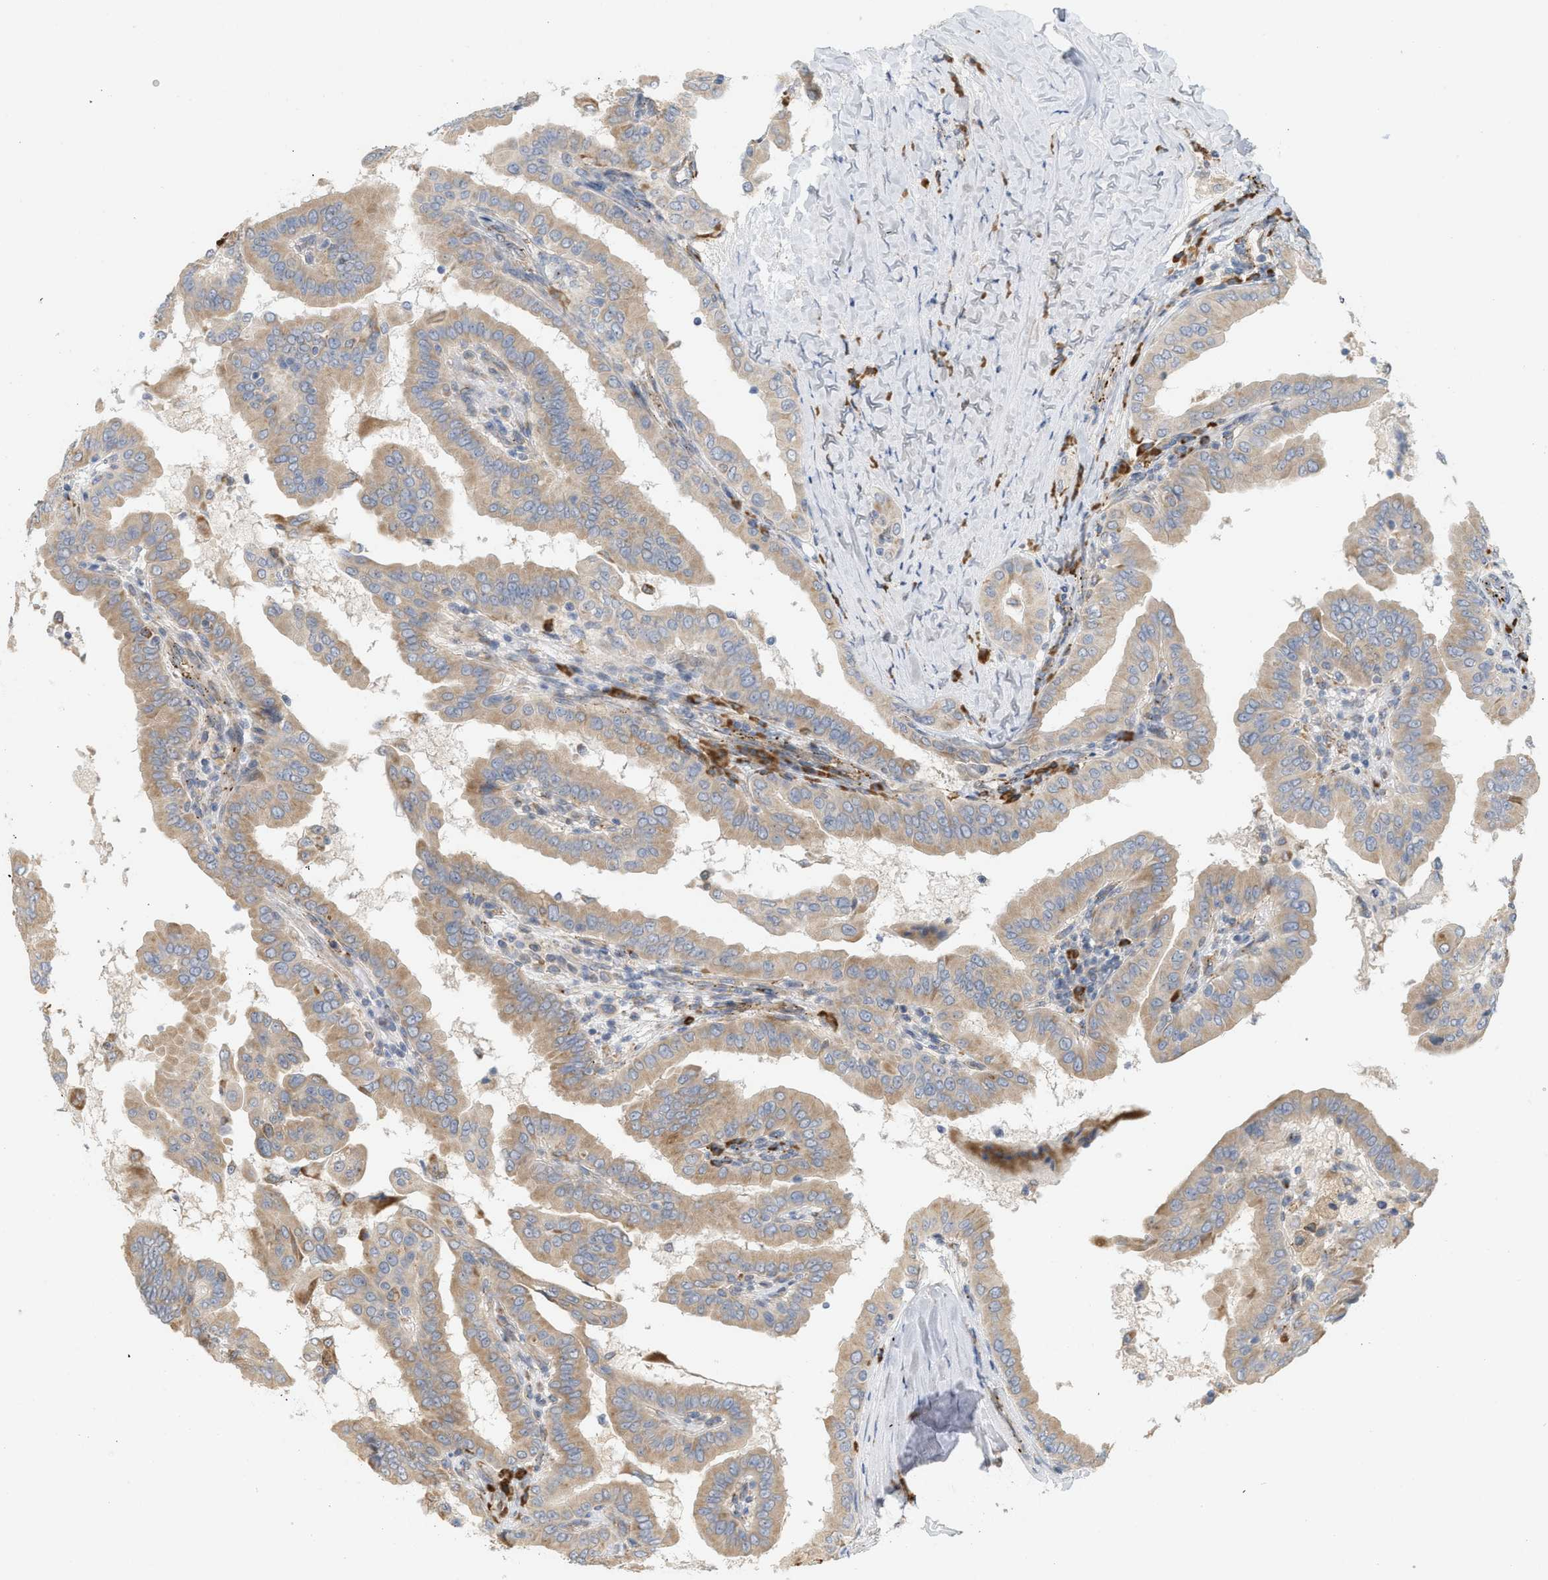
{"staining": {"intensity": "moderate", "quantity": ">75%", "location": "cytoplasmic/membranous"}, "tissue": "thyroid cancer", "cell_type": "Tumor cells", "image_type": "cancer", "snomed": [{"axis": "morphology", "description": "Papillary adenocarcinoma, NOS"}, {"axis": "topography", "description": "Thyroid gland"}], "caption": "Brown immunohistochemical staining in human thyroid cancer (papillary adenocarcinoma) reveals moderate cytoplasmic/membranous expression in approximately >75% of tumor cells.", "gene": "SVOP", "patient": {"sex": "male", "age": 33}}